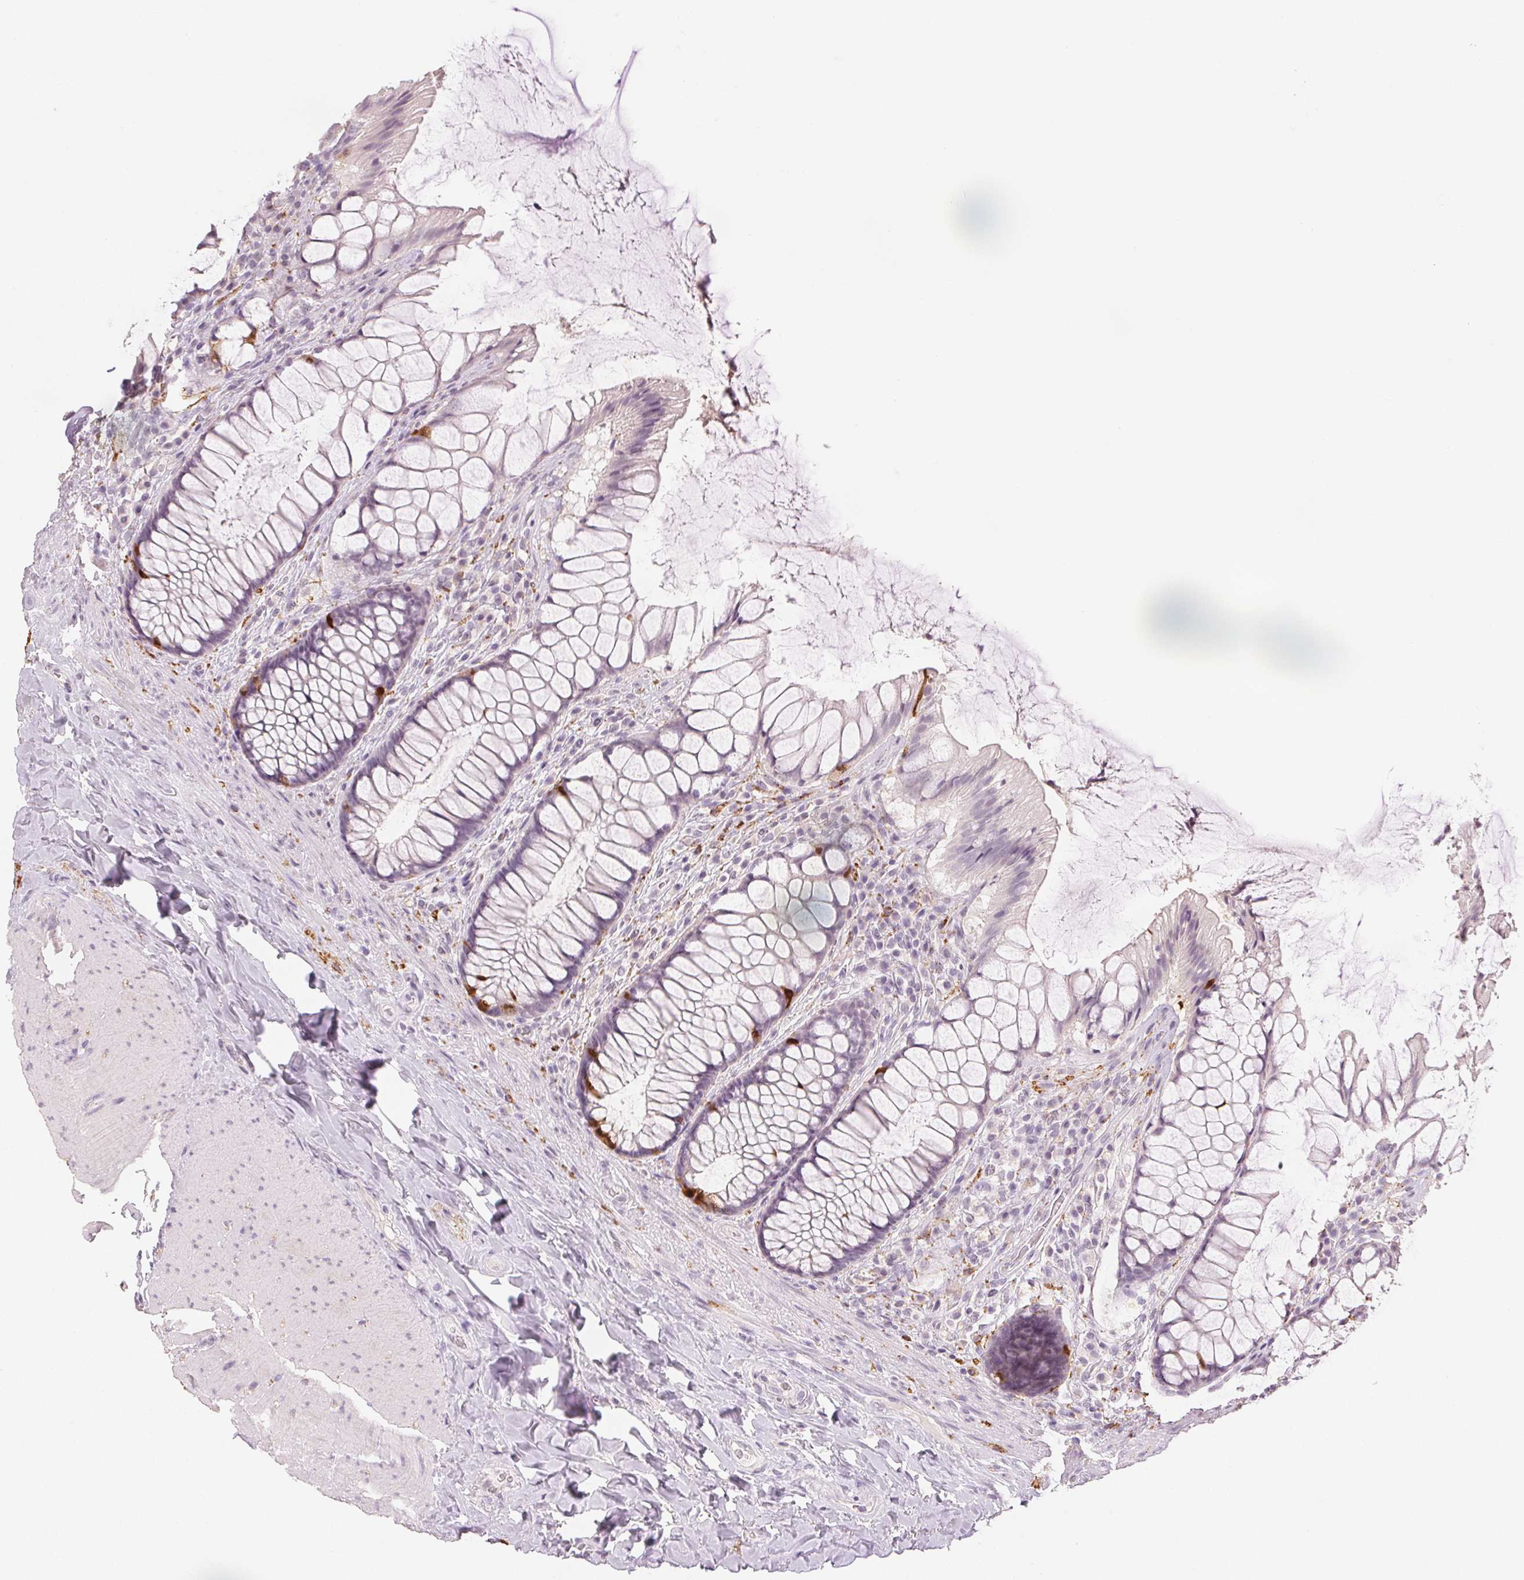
{"staining": {"intensity": "strong", "quantity": "<25%", "location": "cytoplasmic/membranous,nuclear"}, "tissue": "rectum", "cell_type": "Glandular cells", "image_type": "normal", "snomed": [{"axis": "morphology", "description": "Normal tissue, NOS"}, {"axis": "topography", "description": "Rectum"}], "caption": "Strong cytoplasmic/membranous,nuclear protein staining is identified in about <25% of glandular cells in rectum.", "gene": "SCGN", "patient": {"sex": "female", "age": 58}}